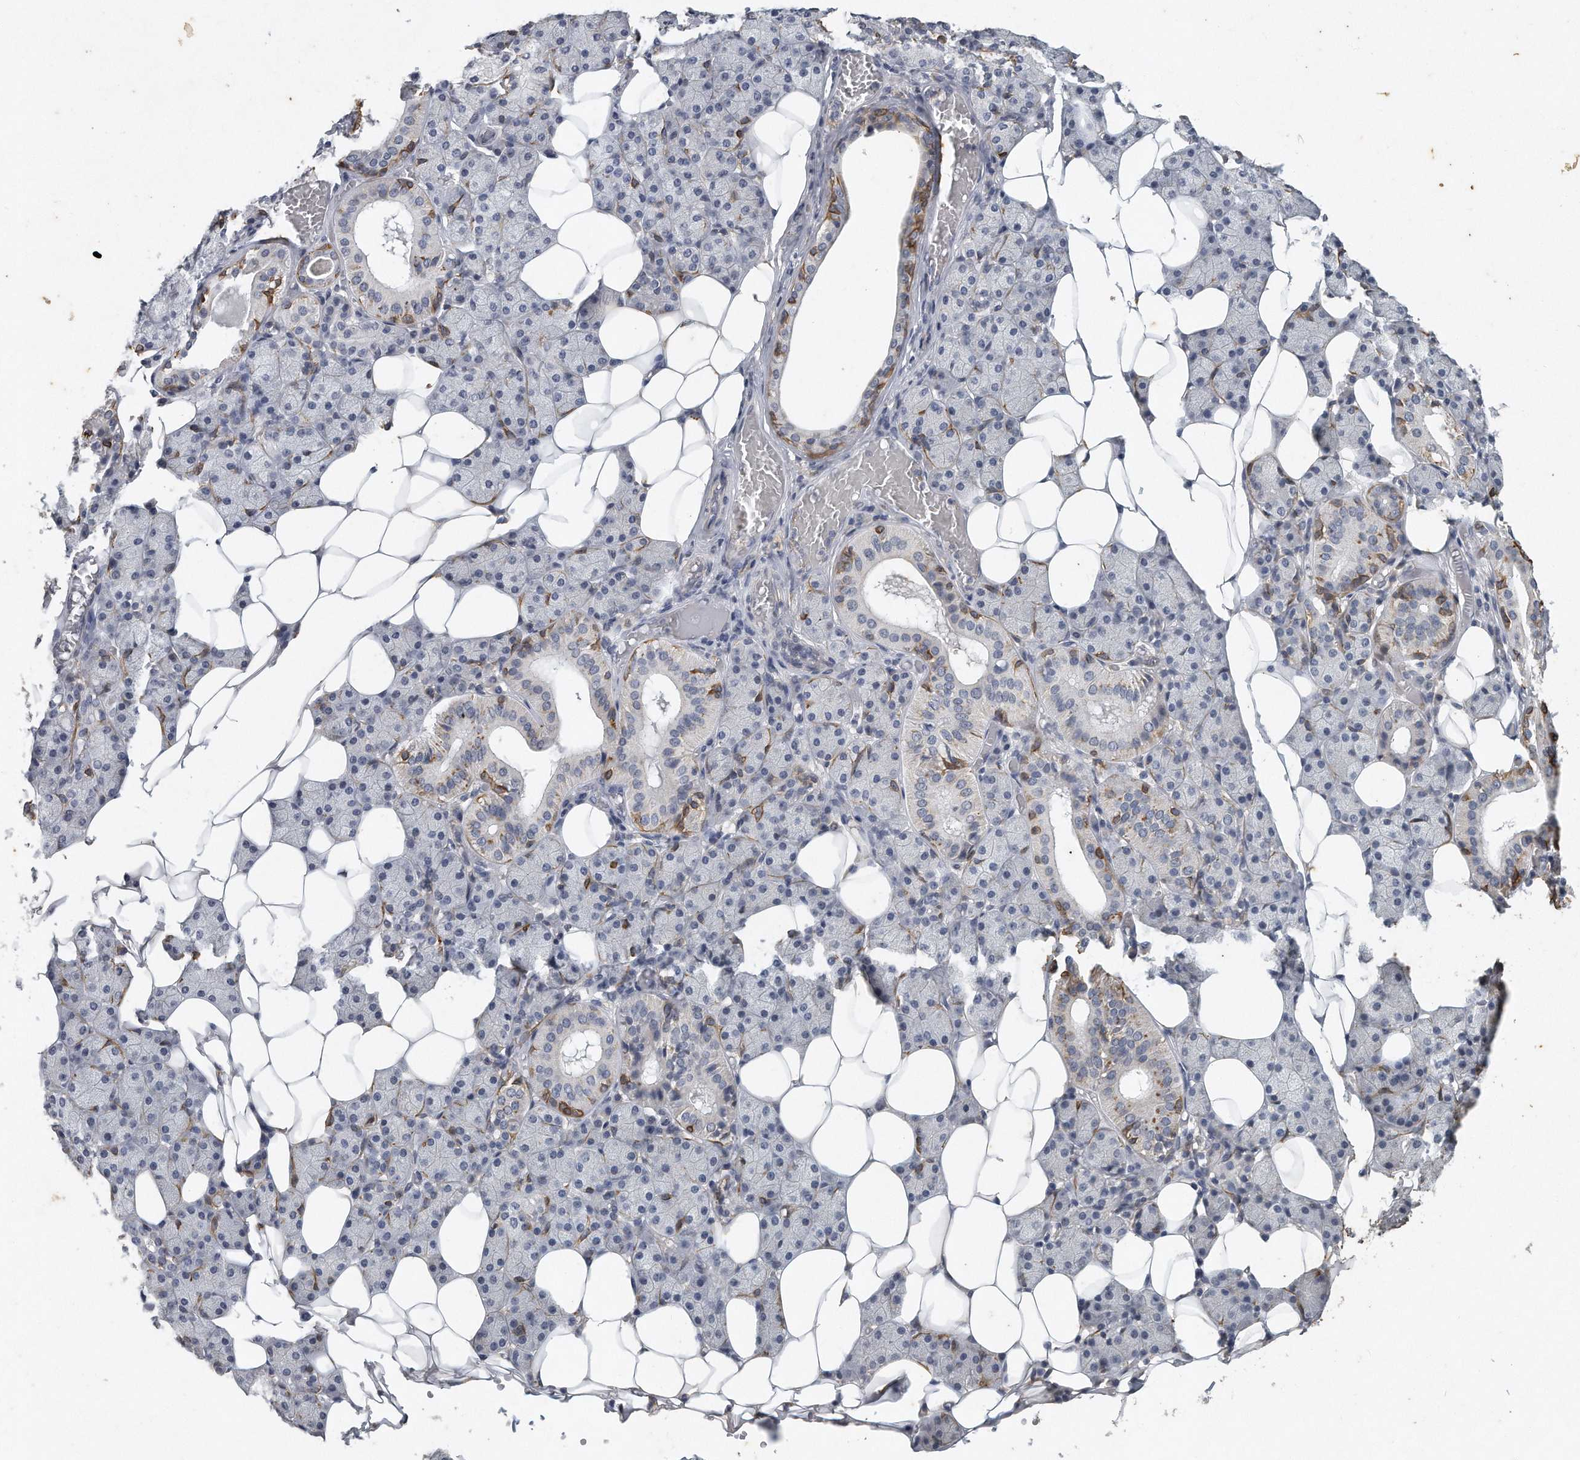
{"staining": {"intensity": "moderate", "quantity": "<25%", "location": "cytoplasmic/membranous"}, "tissue": "salivary gland", "cell_type": "Glandular cells", "image_type": "normal", "snomed": [{"axis": "morphology", "description": "Normal tissue, NOS"}, {"axis": "topography", "description": "Salivary gland"}], "caption": "A brown stain shows moderate cytoplasmic/membranous expression of a protein in glandular cells of normal human salivary gland. Immunohistochemistry (ihc) stains the protein in brown and the nuclei are stained blue.", "gene": "CAMK1", "patient": {"sex": "female", "age": 33}}